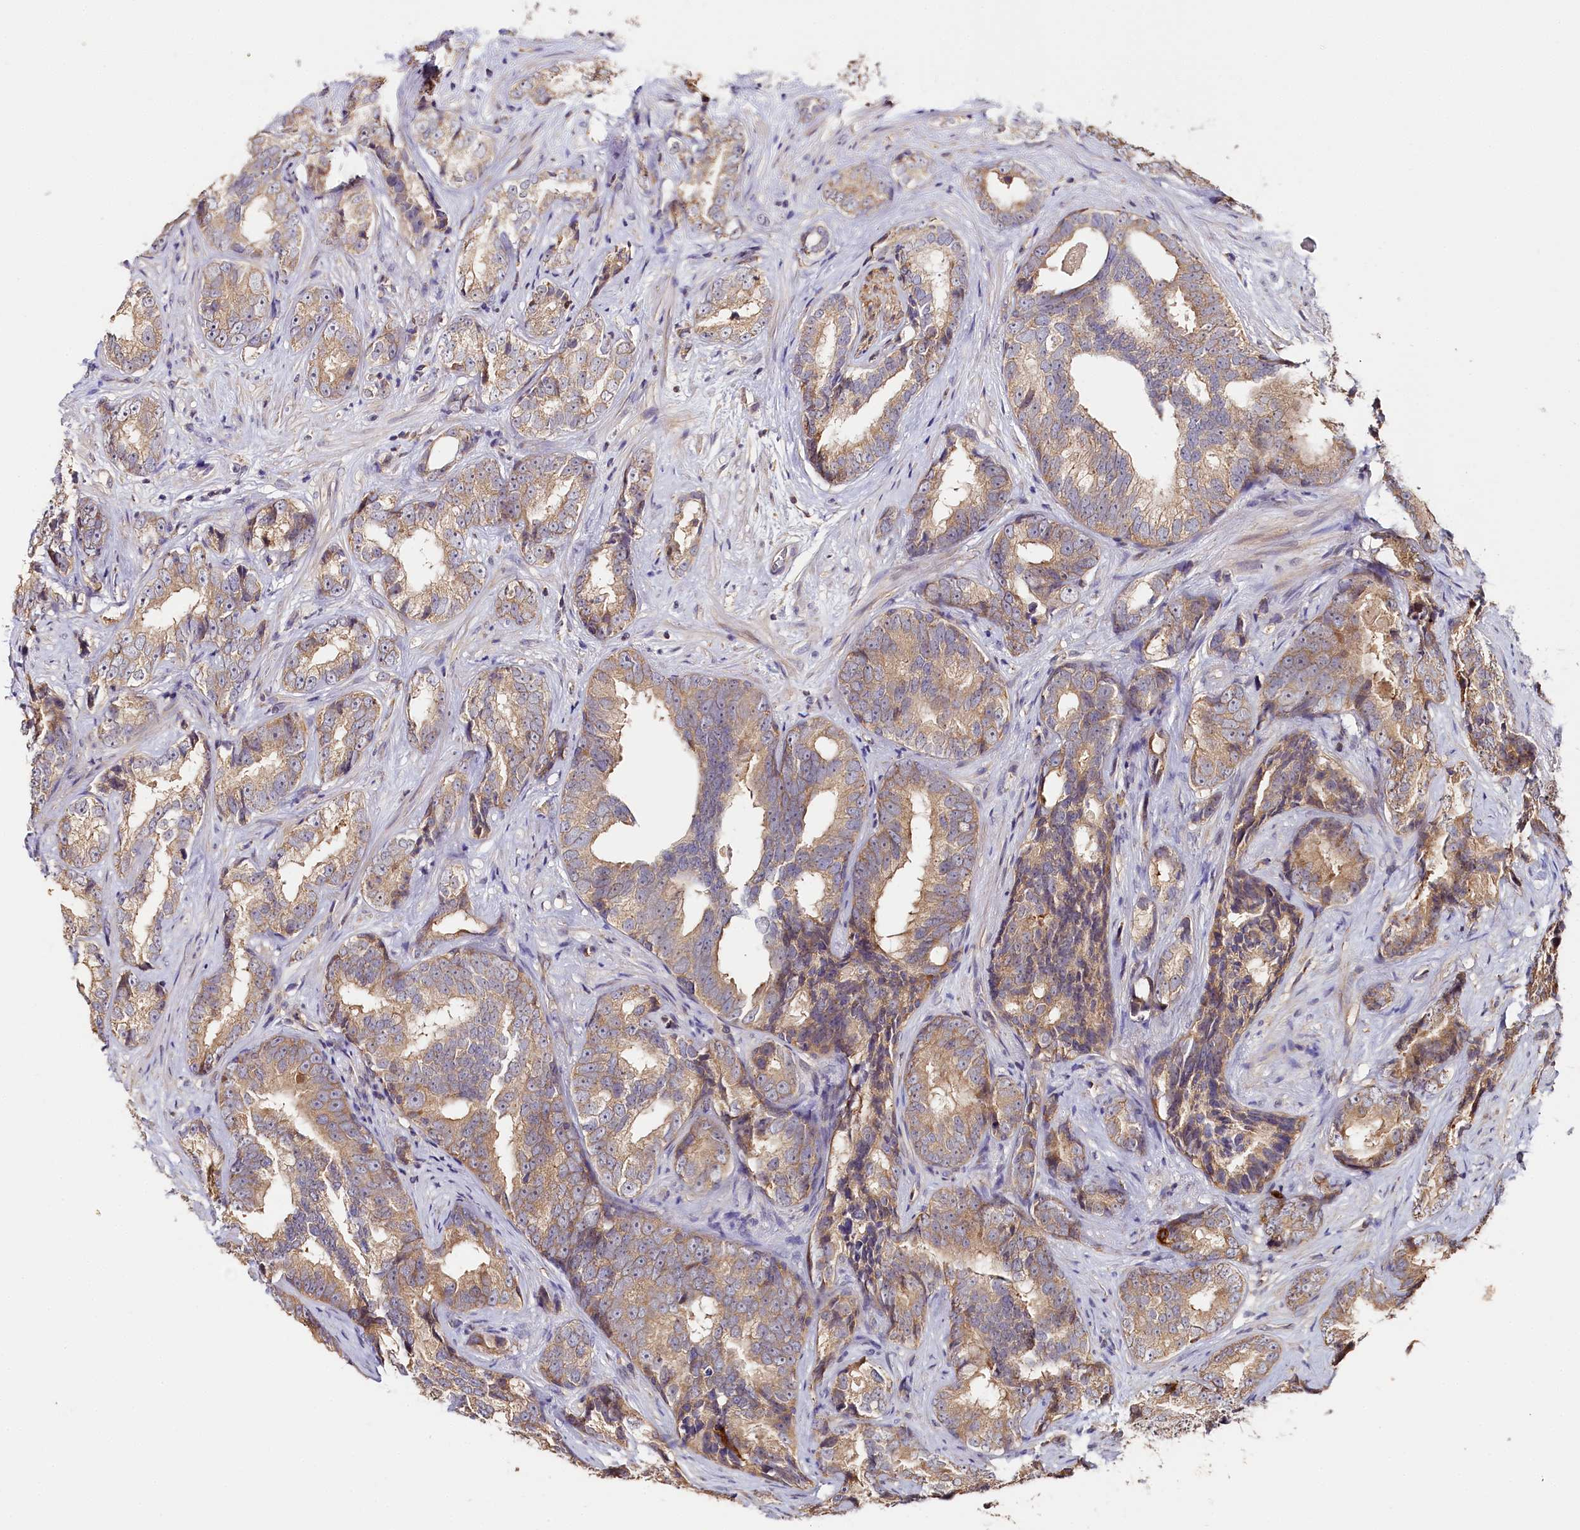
{"staining": {"intensity": "moderate", "quantity": ">75%", "location": "cytoplasmic/membranous"}, "tissue": "prostate cancer", "cell_type": "Tumor cells", "image_type": "cancer", "snomed": [{"axis": "morphology", "description": "Adenocarcinoma, High grade"}, {"axis": "topography", "description": "Prostate"}], "caption": "IHC histopathology image of neoplastic tissue: prostate cancer stained using IHC reveals medium levels of moderate protein expression localized specifically in the cytoplasmic/membranous of tumor cells, appearing as a cytoplasmic/membranous brown color.", "gene": "KATNB1", "patient": {"sex": "male", "age": 66}}